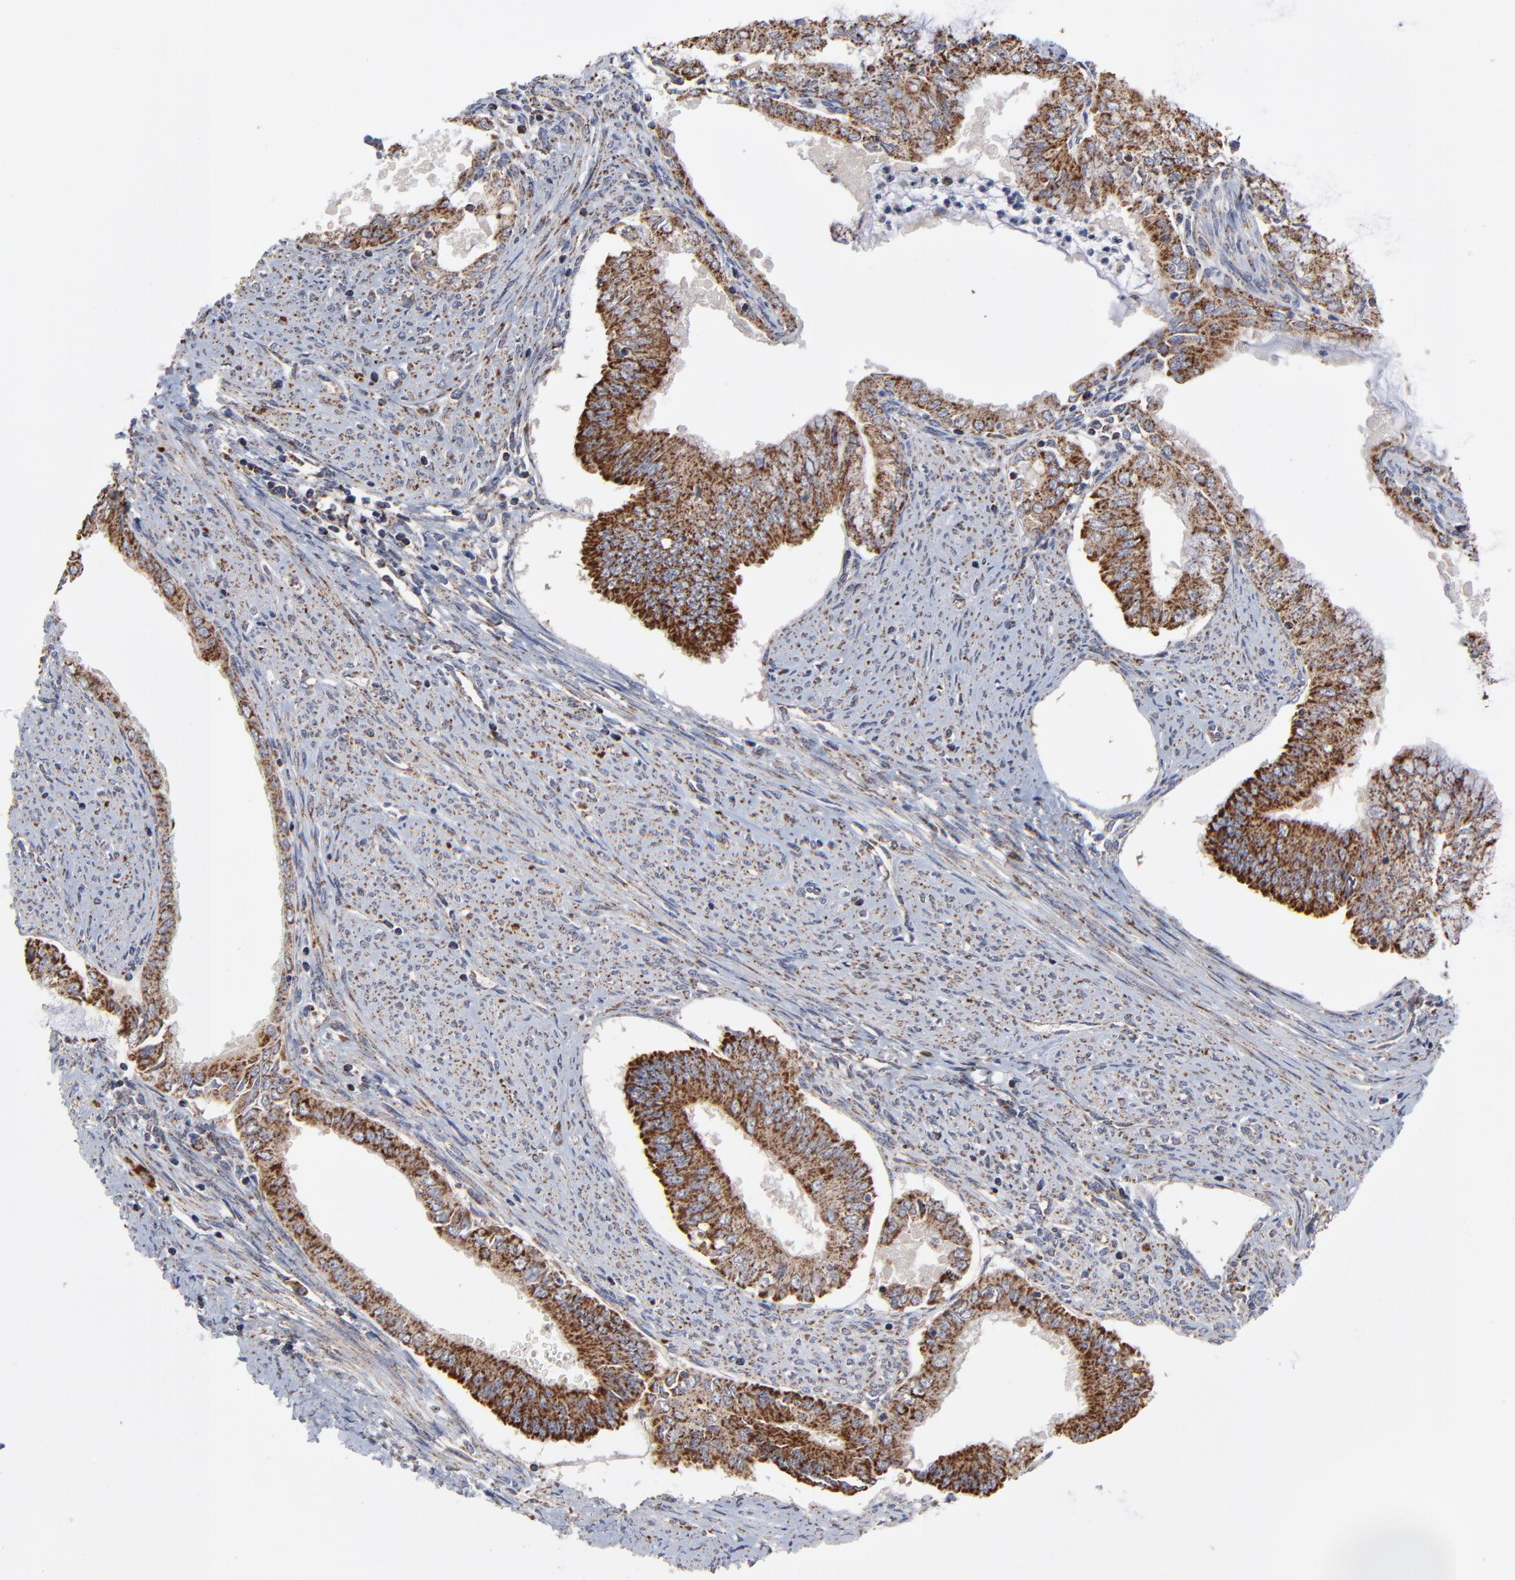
{"staining": {"intensity": "strong", "quantity": ">75%", "location": "cytoplasmic/membranous"}, "tissue": "endometrial cancer", "cell_type": "Tumor cells", "image_type": "cancer", "snomed": [{"axis": "morphology", "description": "Adenocarcinoma, NOS"}, {"axis": "topography", "description": "Endometrium"}], "caption": "IHC staining of endometrial cancer (adenocarcinoma), which demonstrates high levels of strong cytoplasmic/membranous staining in about >75% of tumor cells indicating strong cytoplasmic/membranous protein staining. The staining was performed using DAB (brown) for protein detection and nuclei were counterstained in hematoxylin (blue).", "gene": "ZNF550", "patient": {"sex": "female", "age": 76}}